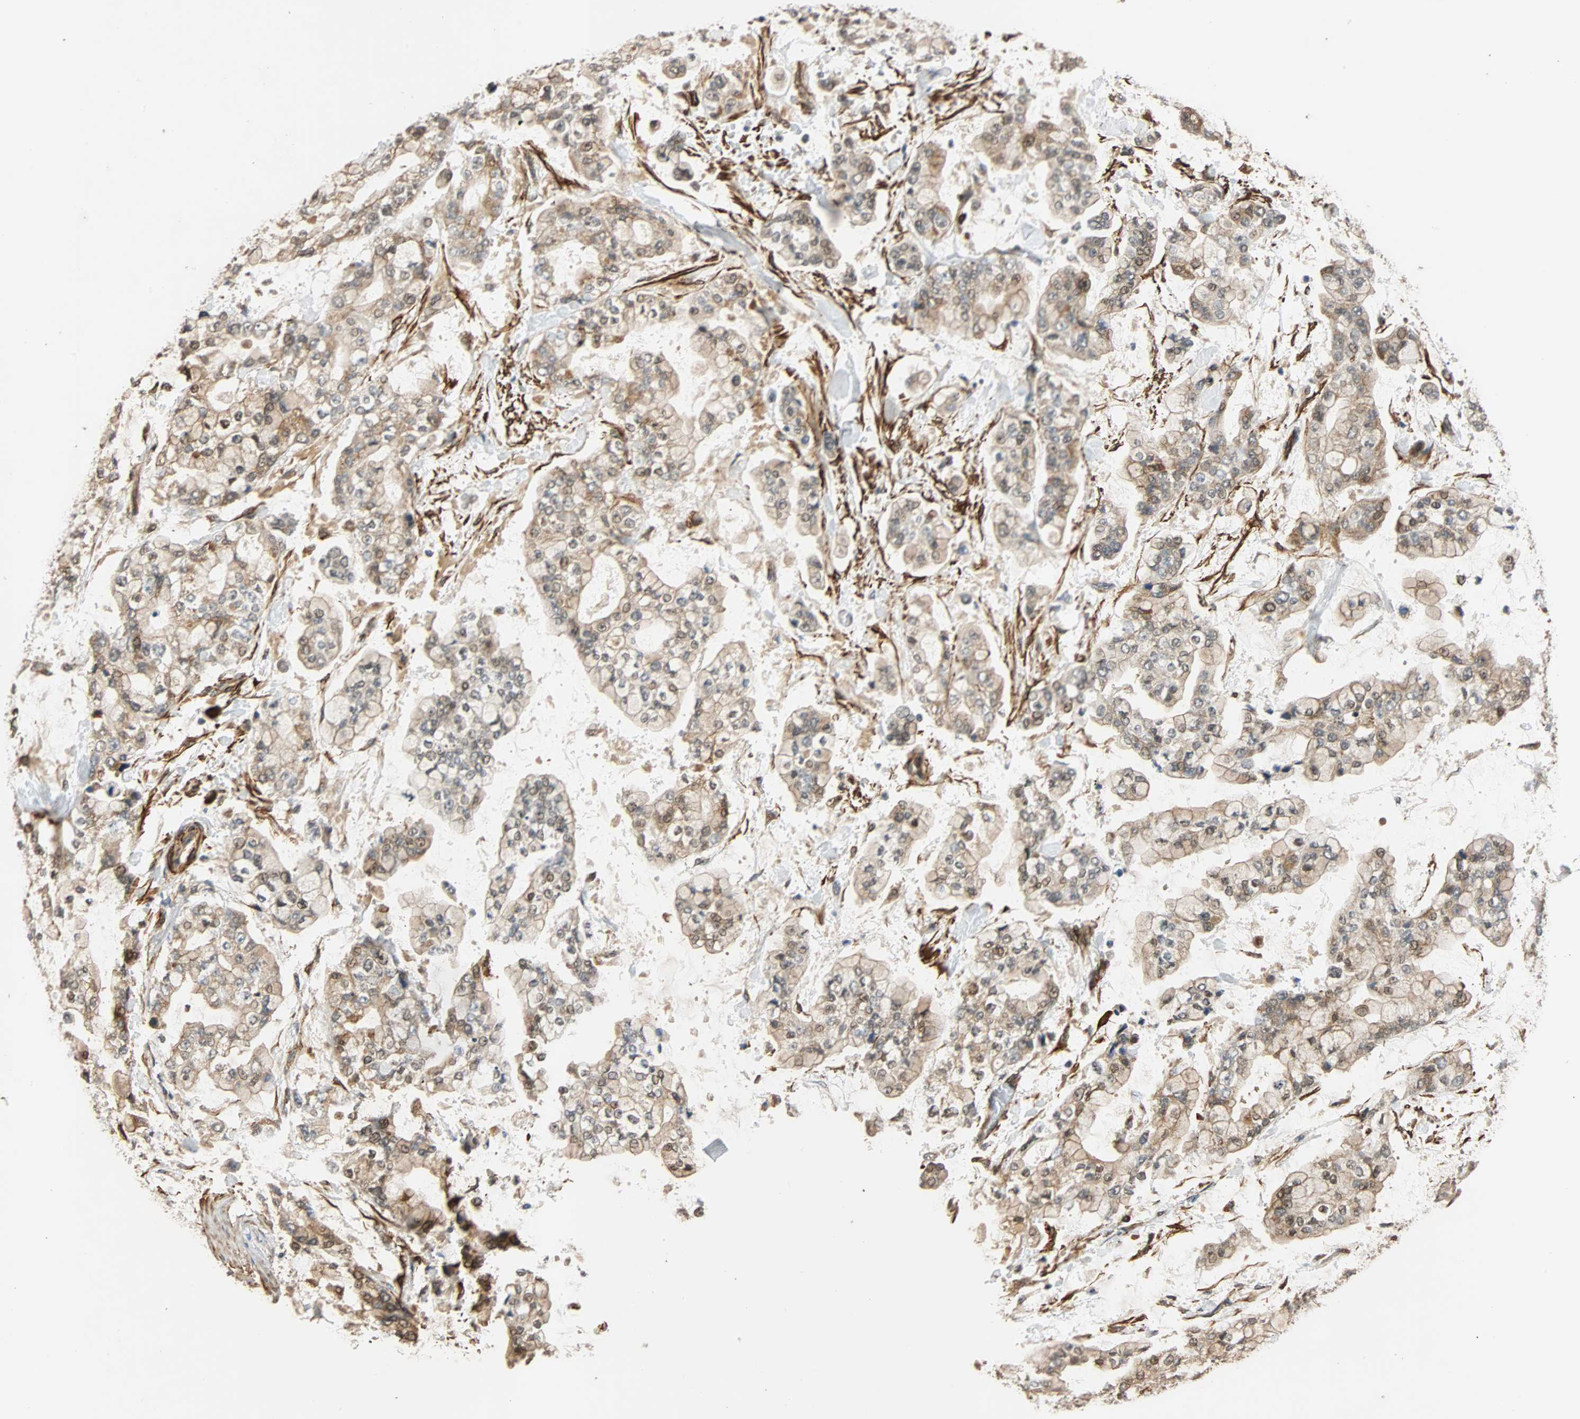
{"staining": {"intensity": "moderate", "quantity": "25%-75%", "location": "cytoplasmic/membranous"}, "tissue": "stomach cancer", "cell_type": "Tumor cells", "image_type": "cancer", "snomed": [{"axis": "morphology", "description": "Normal tissue, NOS"}, {"axis": "morphology", "description": "Adenocarcinoma, NOS"}, {"axis": "topography", "description": "Stomach, upper"}, {"axis": "topography", "description": "Stomach"}], "caption": "A brown stain labels moderate cytoplasmic/membranous staining of a protein in stomach adenocarcinoma tumor cells.", "gene": "QSER1", "patient": {"sex": "male", "age": 76}}